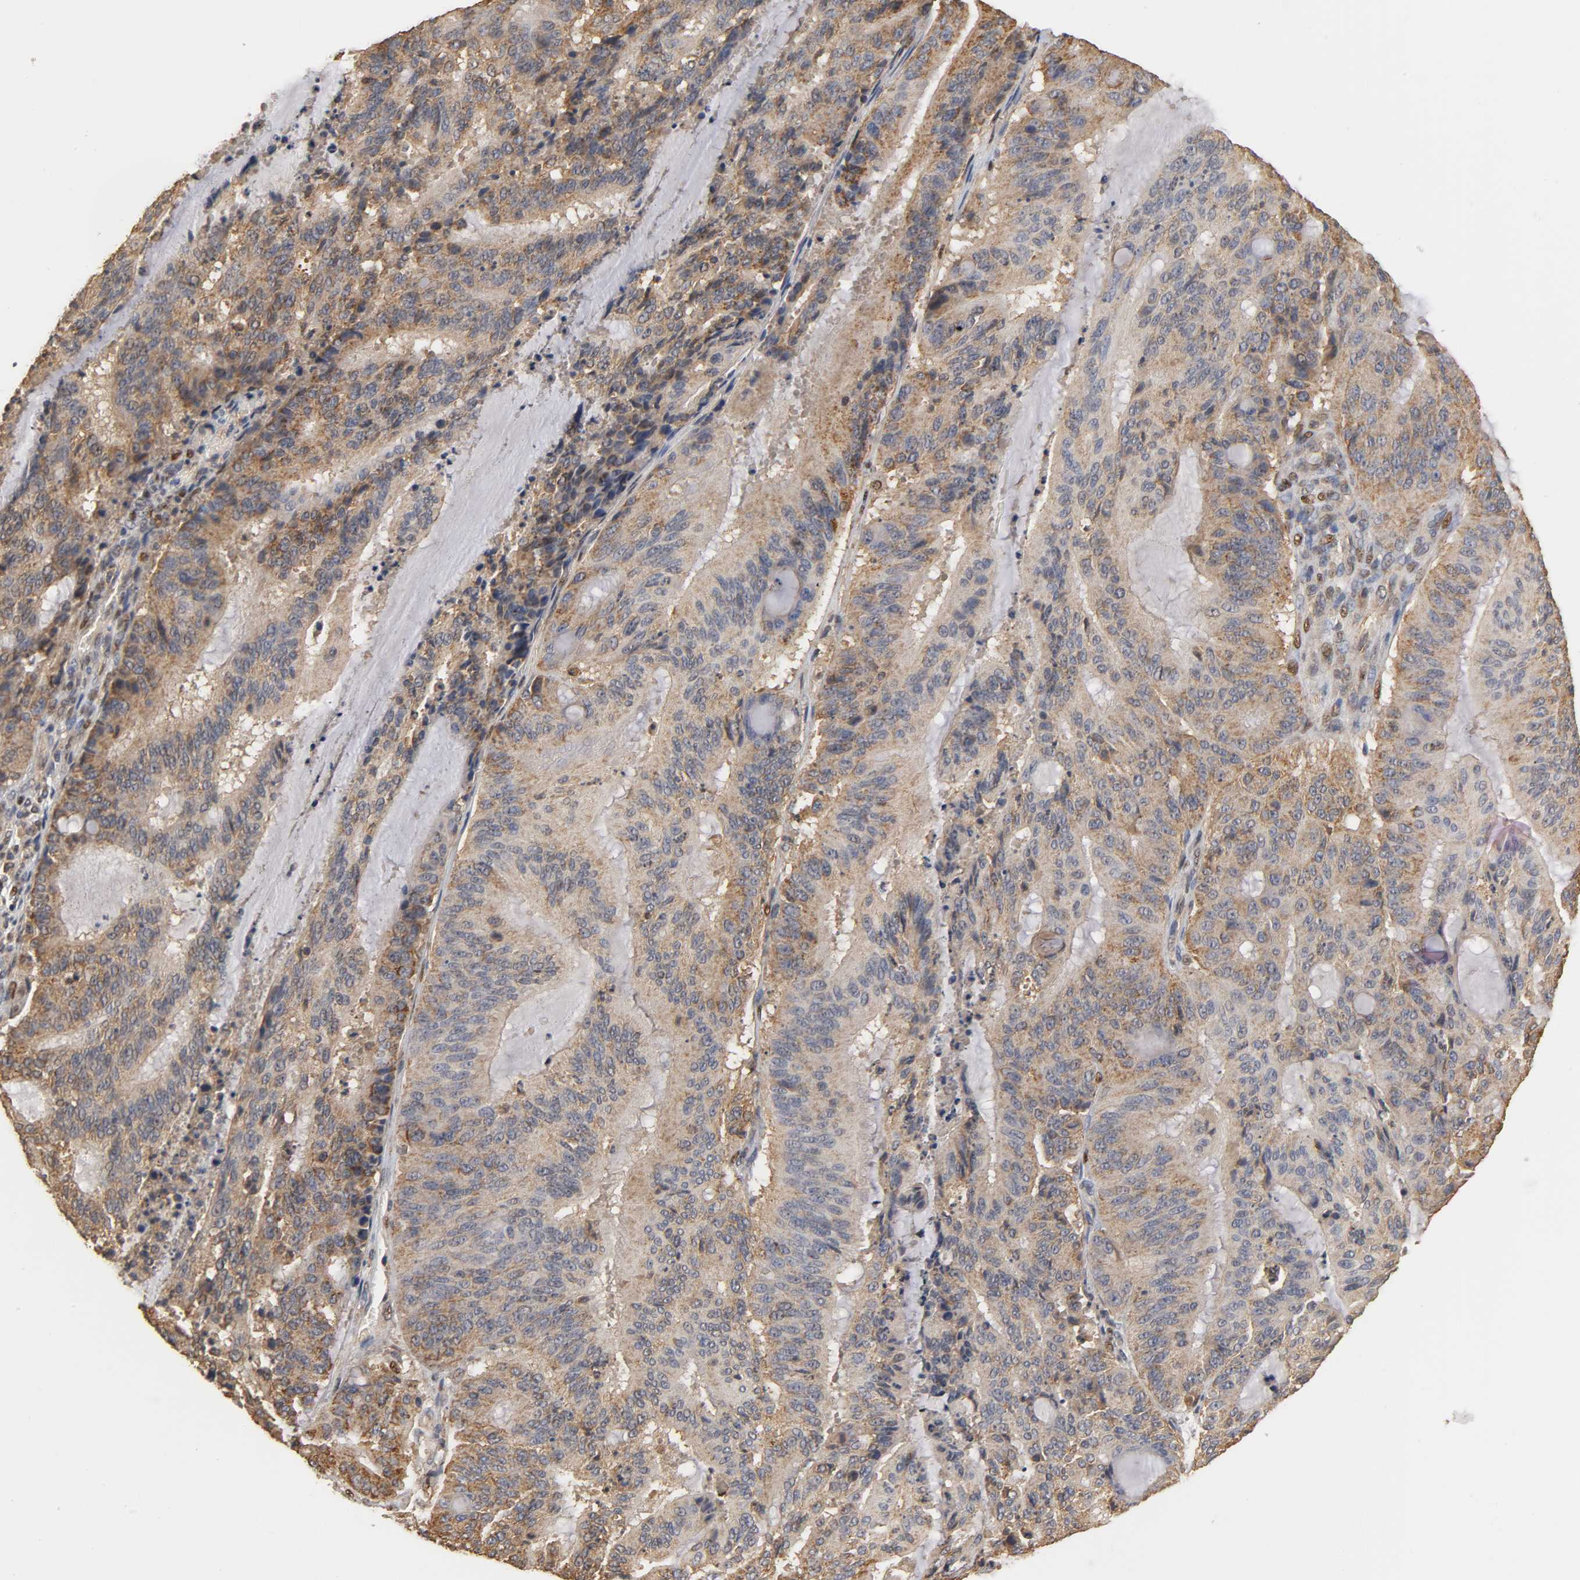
{"staining": {"intensity": "weak", "quantity": ">75%", "location": "cytoplasmic/membranous"}, "tissue": "liver cancer", "cell_type": "Tumor cells", "image_type": "cancer", "snomed": [{"axis": "morphology", "description": "Cholangiocarcinoma"}, {"axis": "topography", "description": "Liver"}], "caption": "Liver cholangiocarcinoma stained with a protein marker shows weak staining in tumor cells.", "gene": "PKN1", "patient": {"sex": "female", "age": 73}}